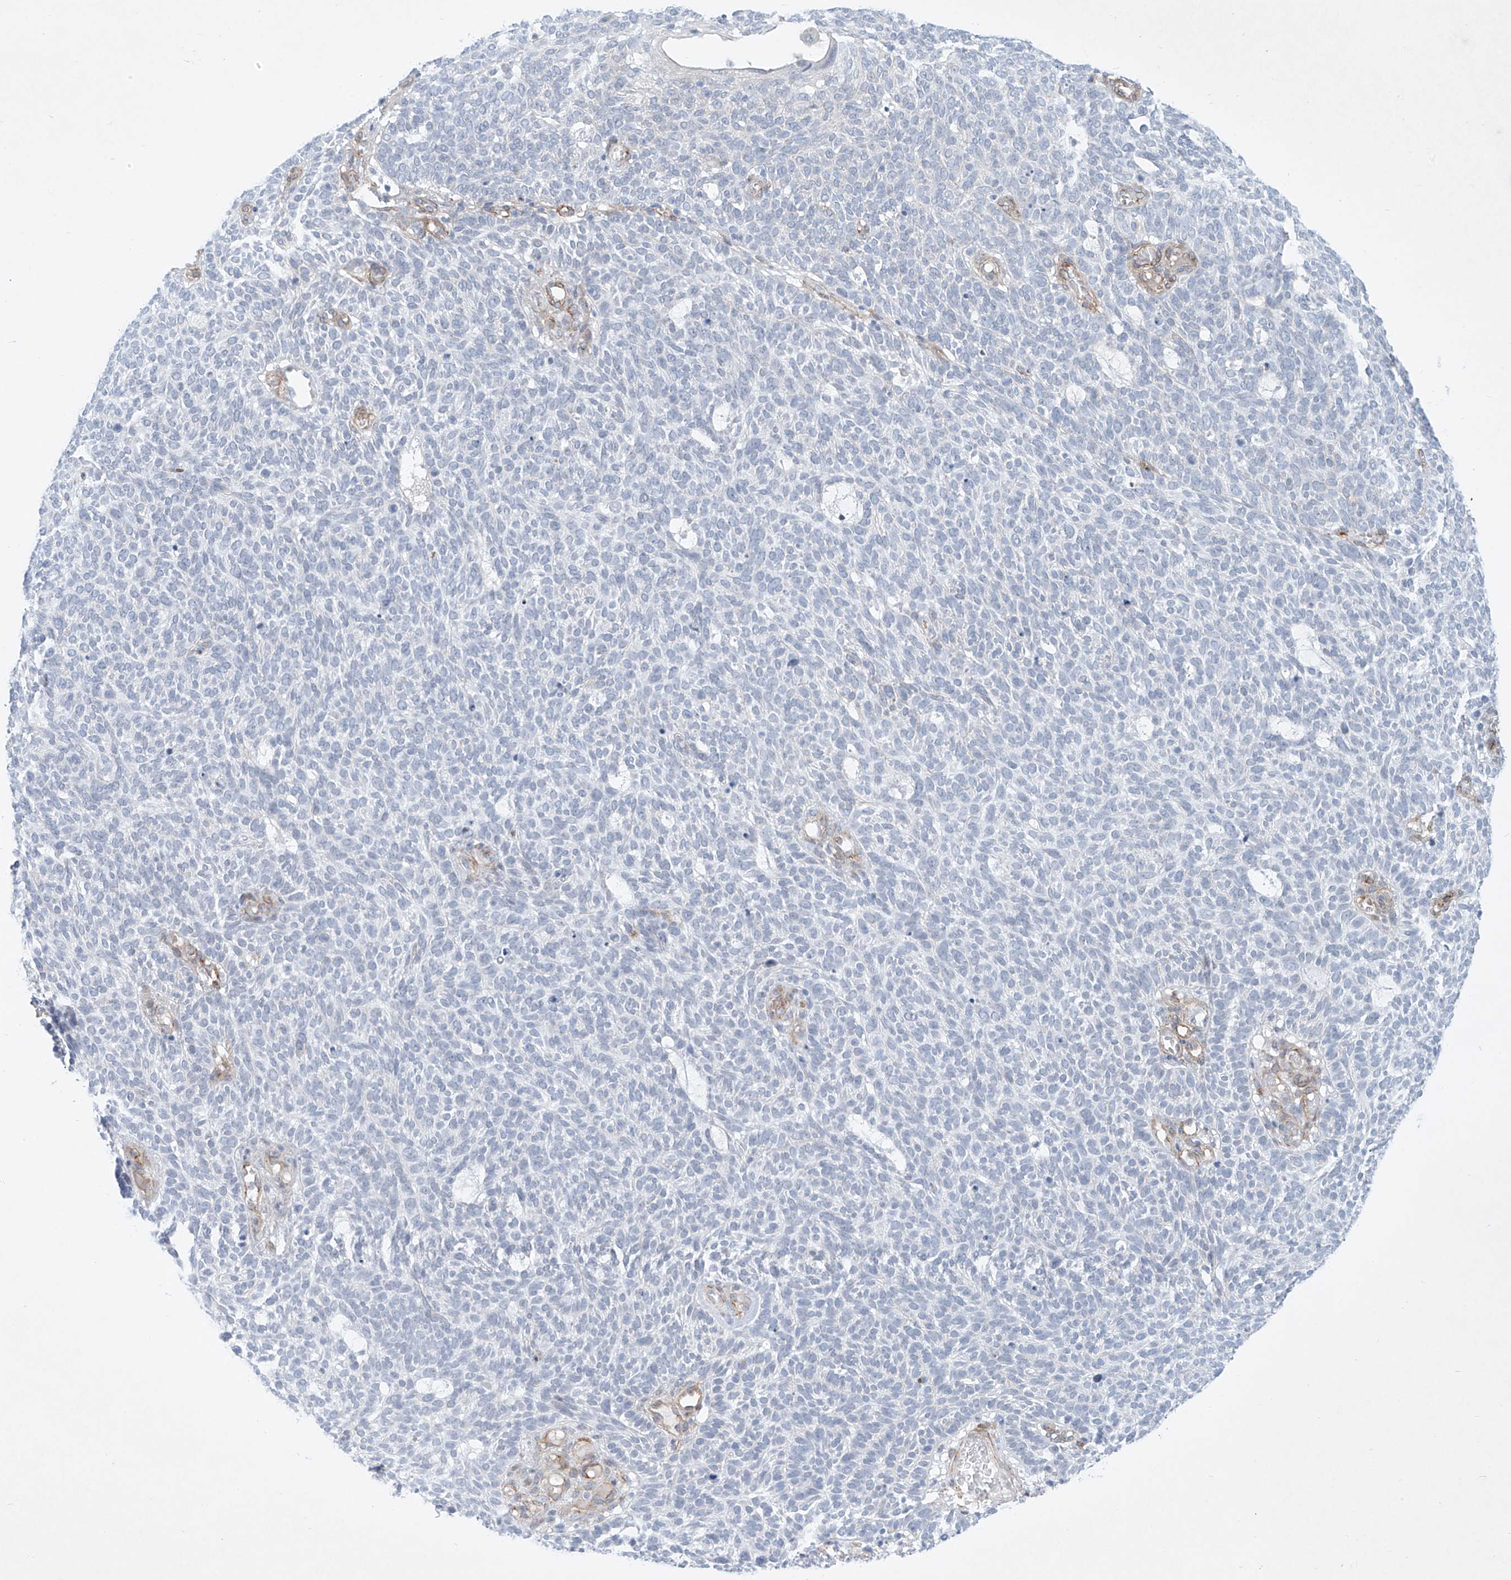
{"staining": {"intensity": "negative", "quantity": "none", "location": "none"}, "tissue": "skin cancer", "cell_type": "Tumor cells", "image_type": "cancer", "snomed": [{"axis": "morphology", "description": "Squamous cell carcinoma, NOS"}, {"axis": "topography", "description": "Skin"}], "caption": "There is no significant expression in tumor cells of skin cancer (squamous cell carcinoma).", "gene": "REEP2", "patient": {"sex": "female", "age": 90}}